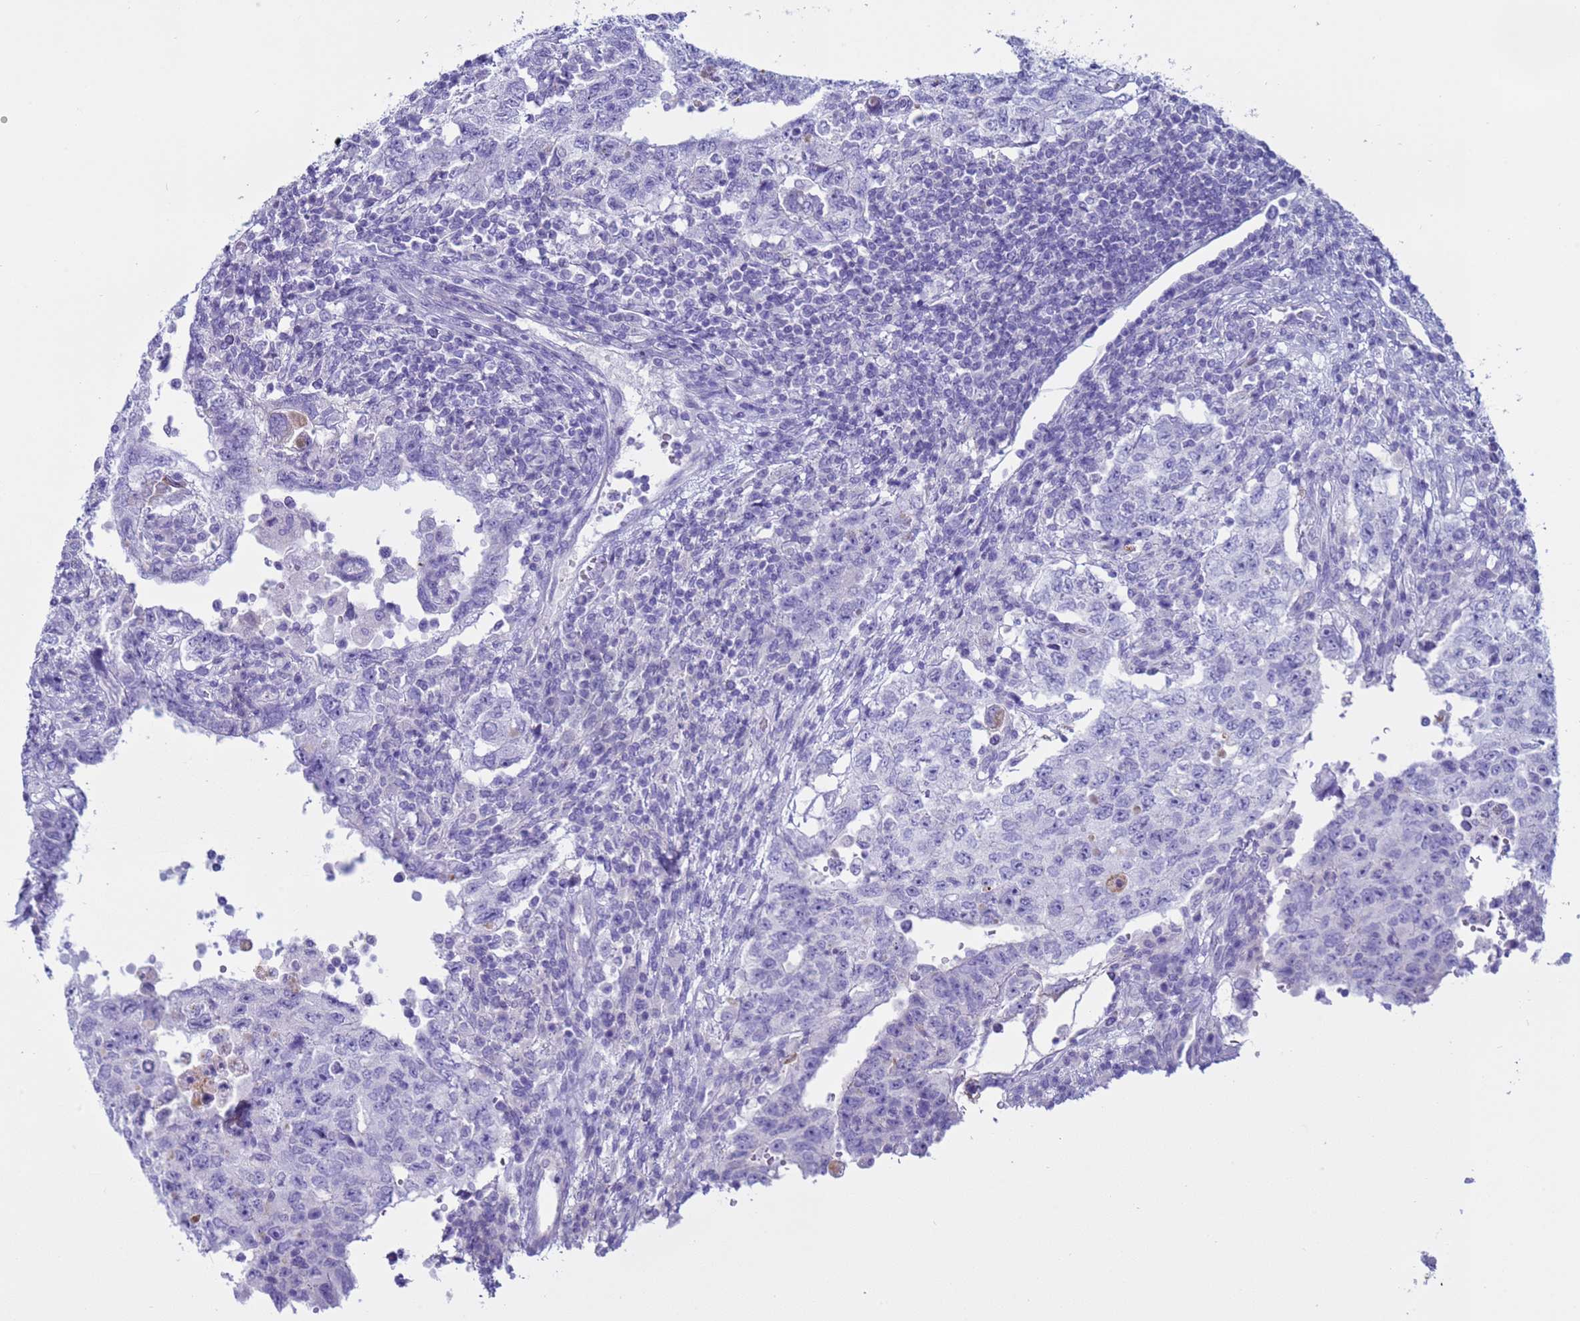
{"staining": {"intensity": "negative", "quantity": "none", "location": "none"}, "tissue": "testis cancer", "cell_type": "Tumor cells", "image_type": "cancer", "snomed": [{"axis": "morphology", "description": "Carcinoma, Embryonal, NOS"}, {"axis": "topography", "description": "Testis"}], "caption": "IHC of human embryonal carcinoma (testis) reveals no positivity in tumor cells.", "gene": "CST4", "patient": {"sex": "male", "age": 26}}